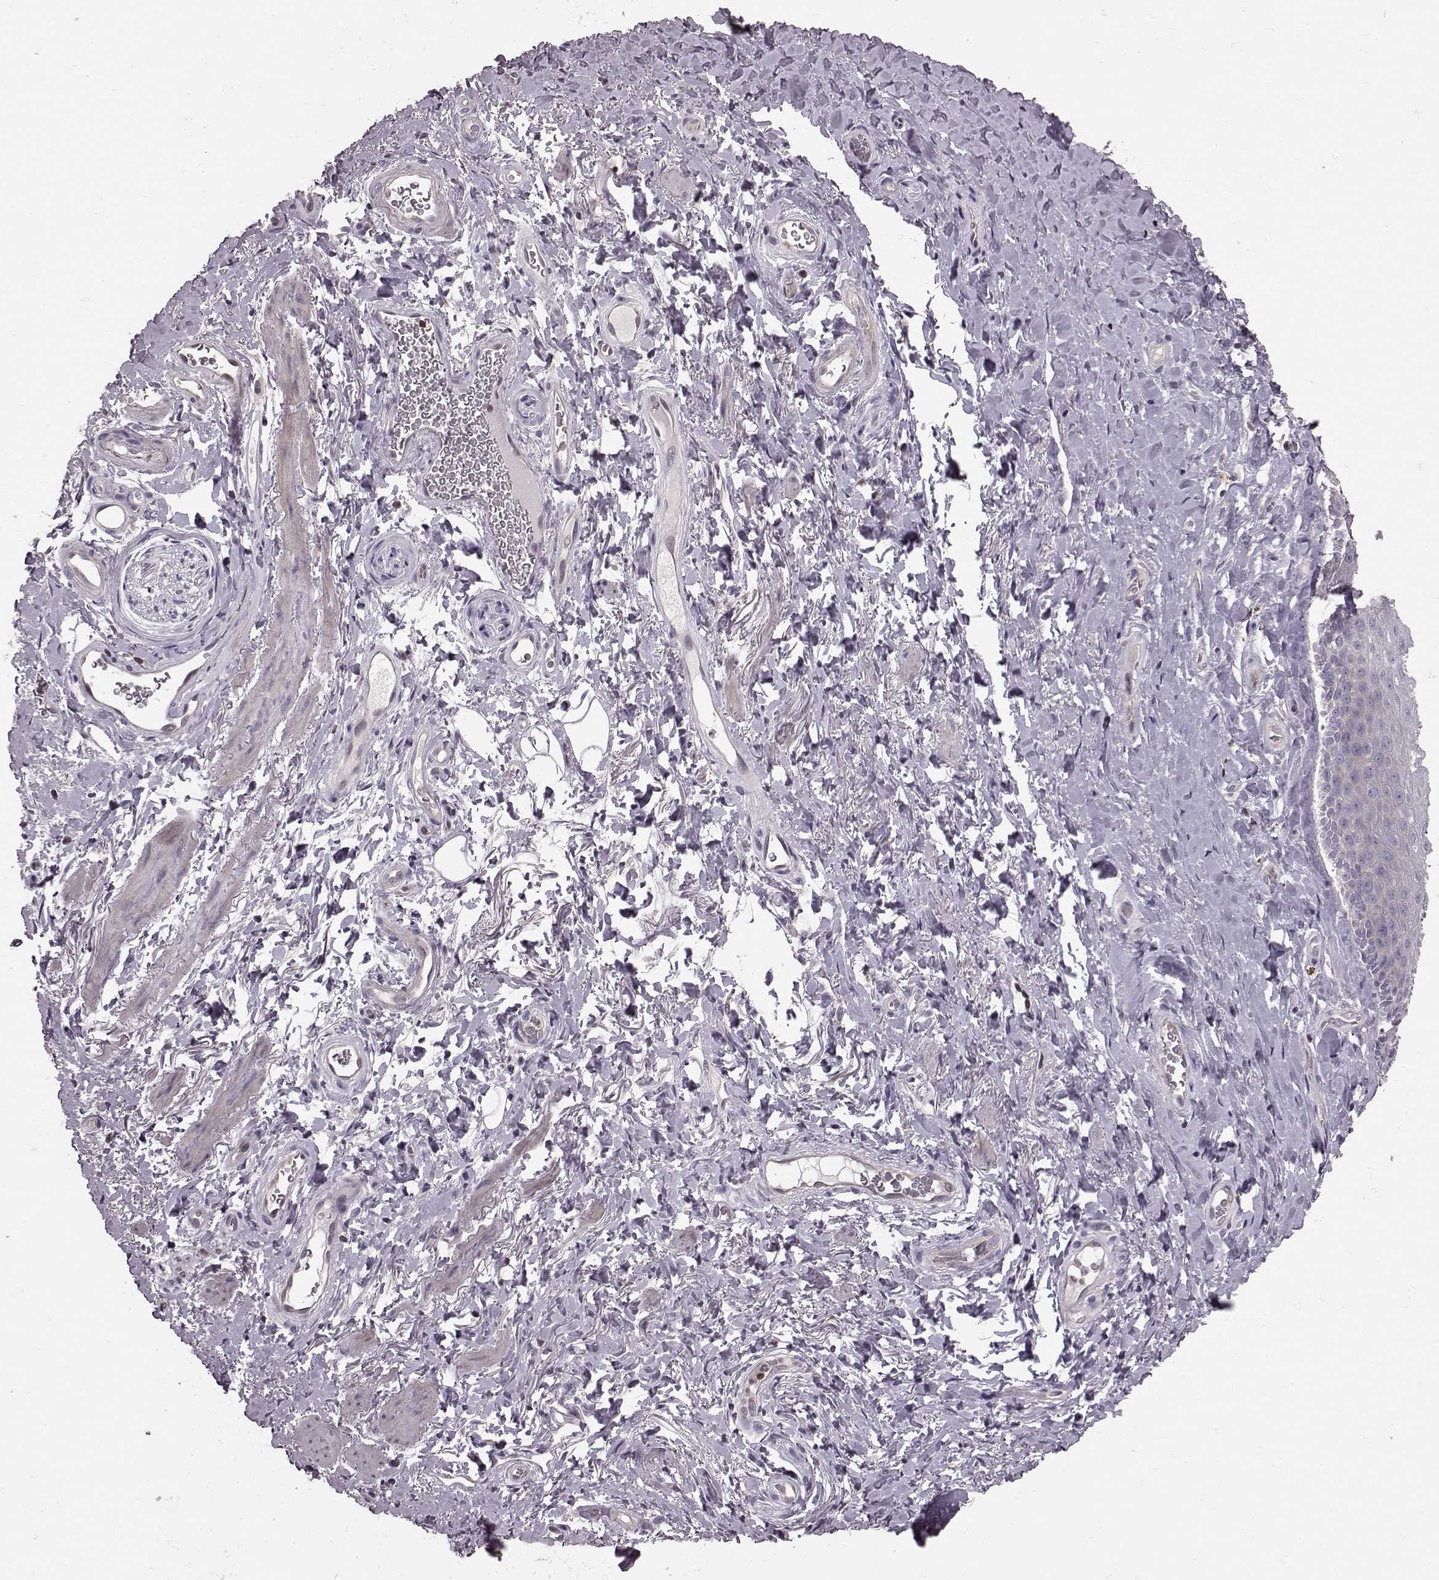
{"staining": {"intensity": "negative", "quantity": "none", "location": "none"}, "tissue": "adipose tissue", "cell_type": "Adipocytes", "image_type": "normal", "snomed": [{"axis": "morphology", "description": "Normal tissue, NOS"}, {"axis": "topography", "description": "Anal"}, {"axis": "topography", "description": "Peripheral nerve tissue"}], "caption": "DAB immunohistochemical staining of unremarkable human adipose tissue shows no significant staining in adipocytes.", "gene": "CDC42SE1", "patient": {"sex": "male", "age": 53}}